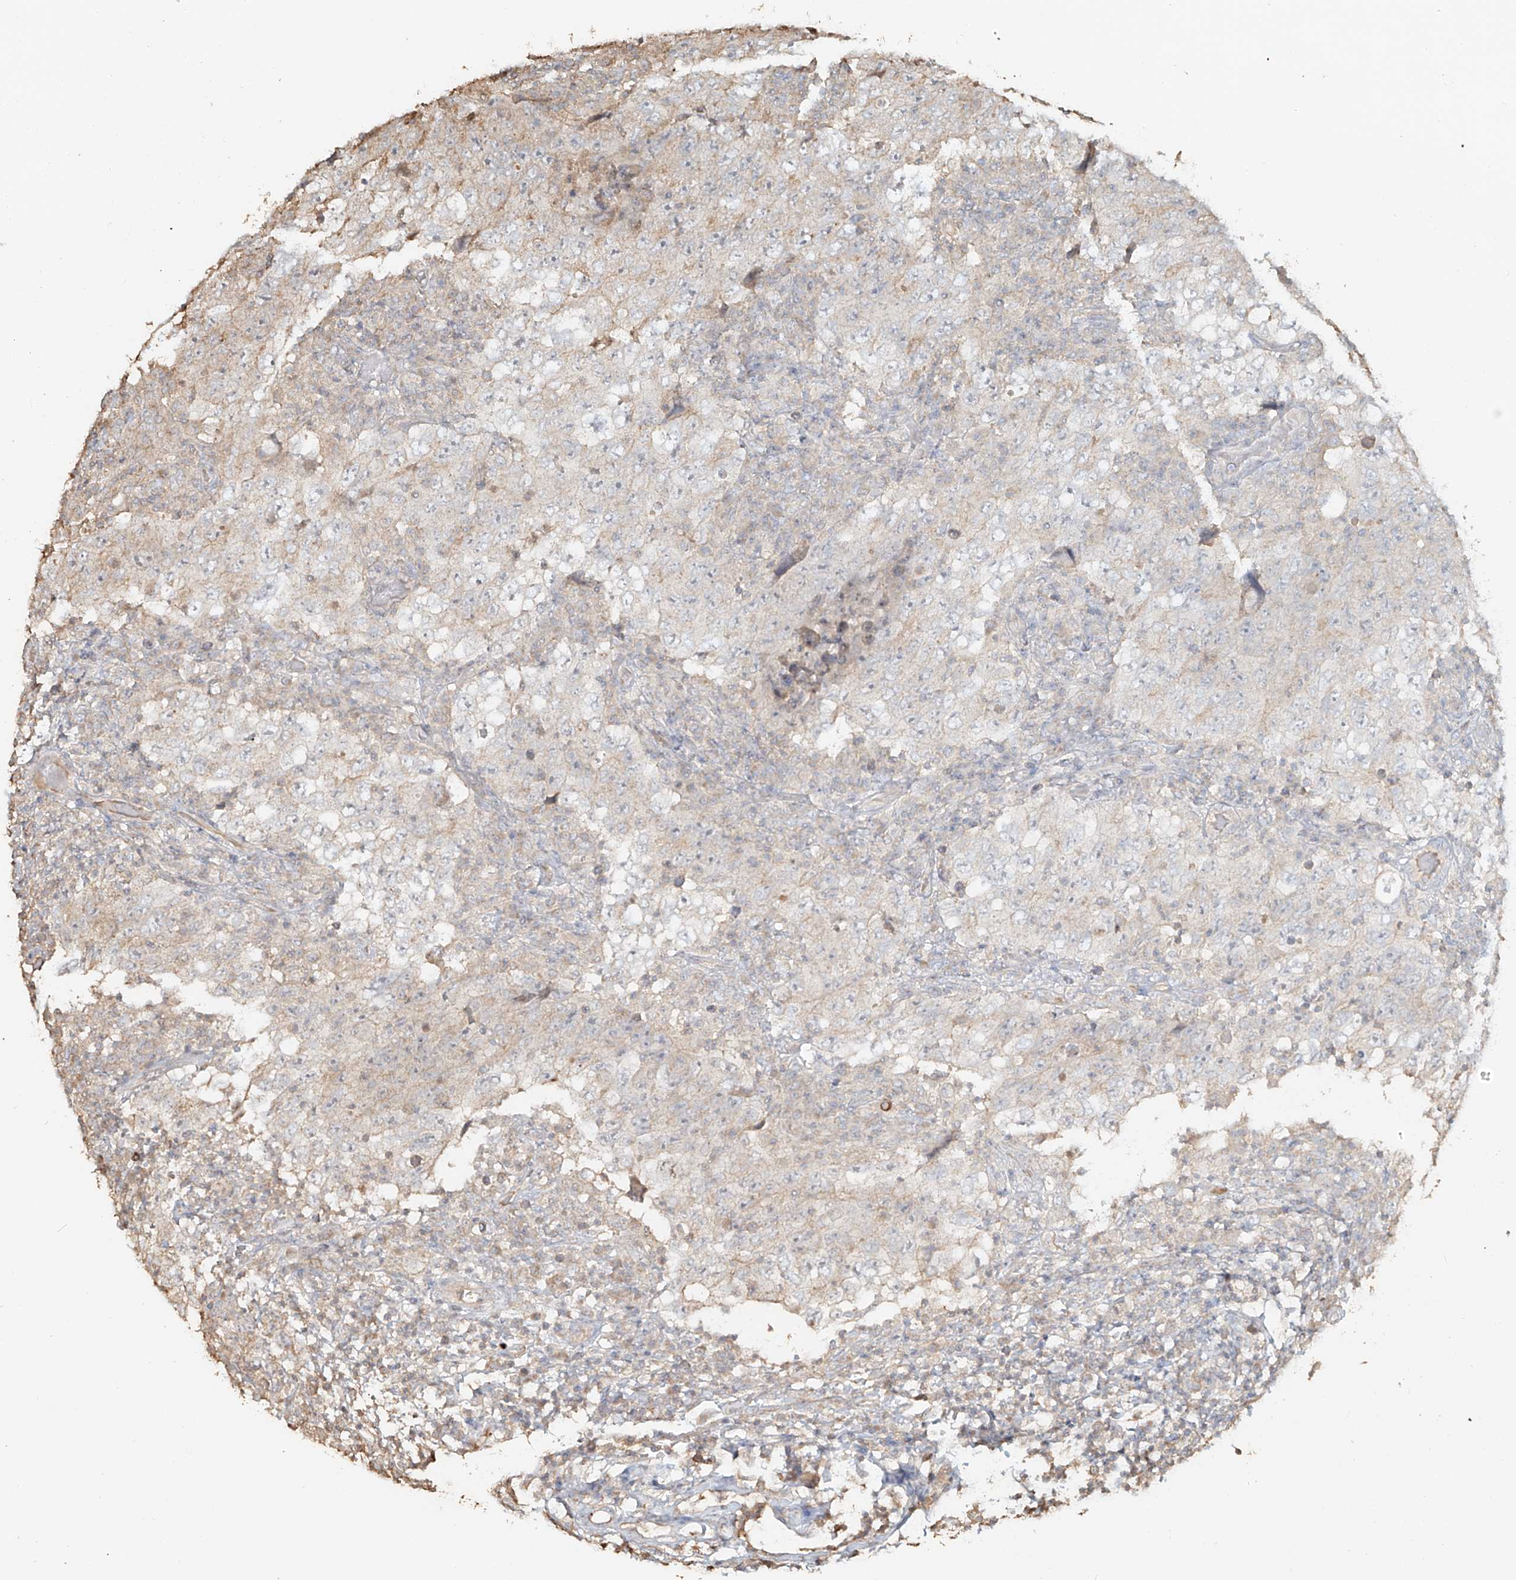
{"staining": {"intensity": "negative", "quantity": "none", "location": "none"}, "tissue": "testis cancer", "cell_type": "Tumor cells", "image_type": "cancer", "snomed": [{"axis": "morphology", "description": "Carcinoma, Embryonal, NOS"}, {"axis": "topography", "description": "Testis"}], "caption": "There is no significant expression in tumor cells of testis embryonal carcinoma. (Stains: DAB (3,3'-diaminobenzidine) immunohistochemistry (IHC) with hematoxylin counter stain, Microscopy: brightfield microscopy at high magnification).", "gene": "NPHS1", "patient": {"sex": "male", "age": 26}}